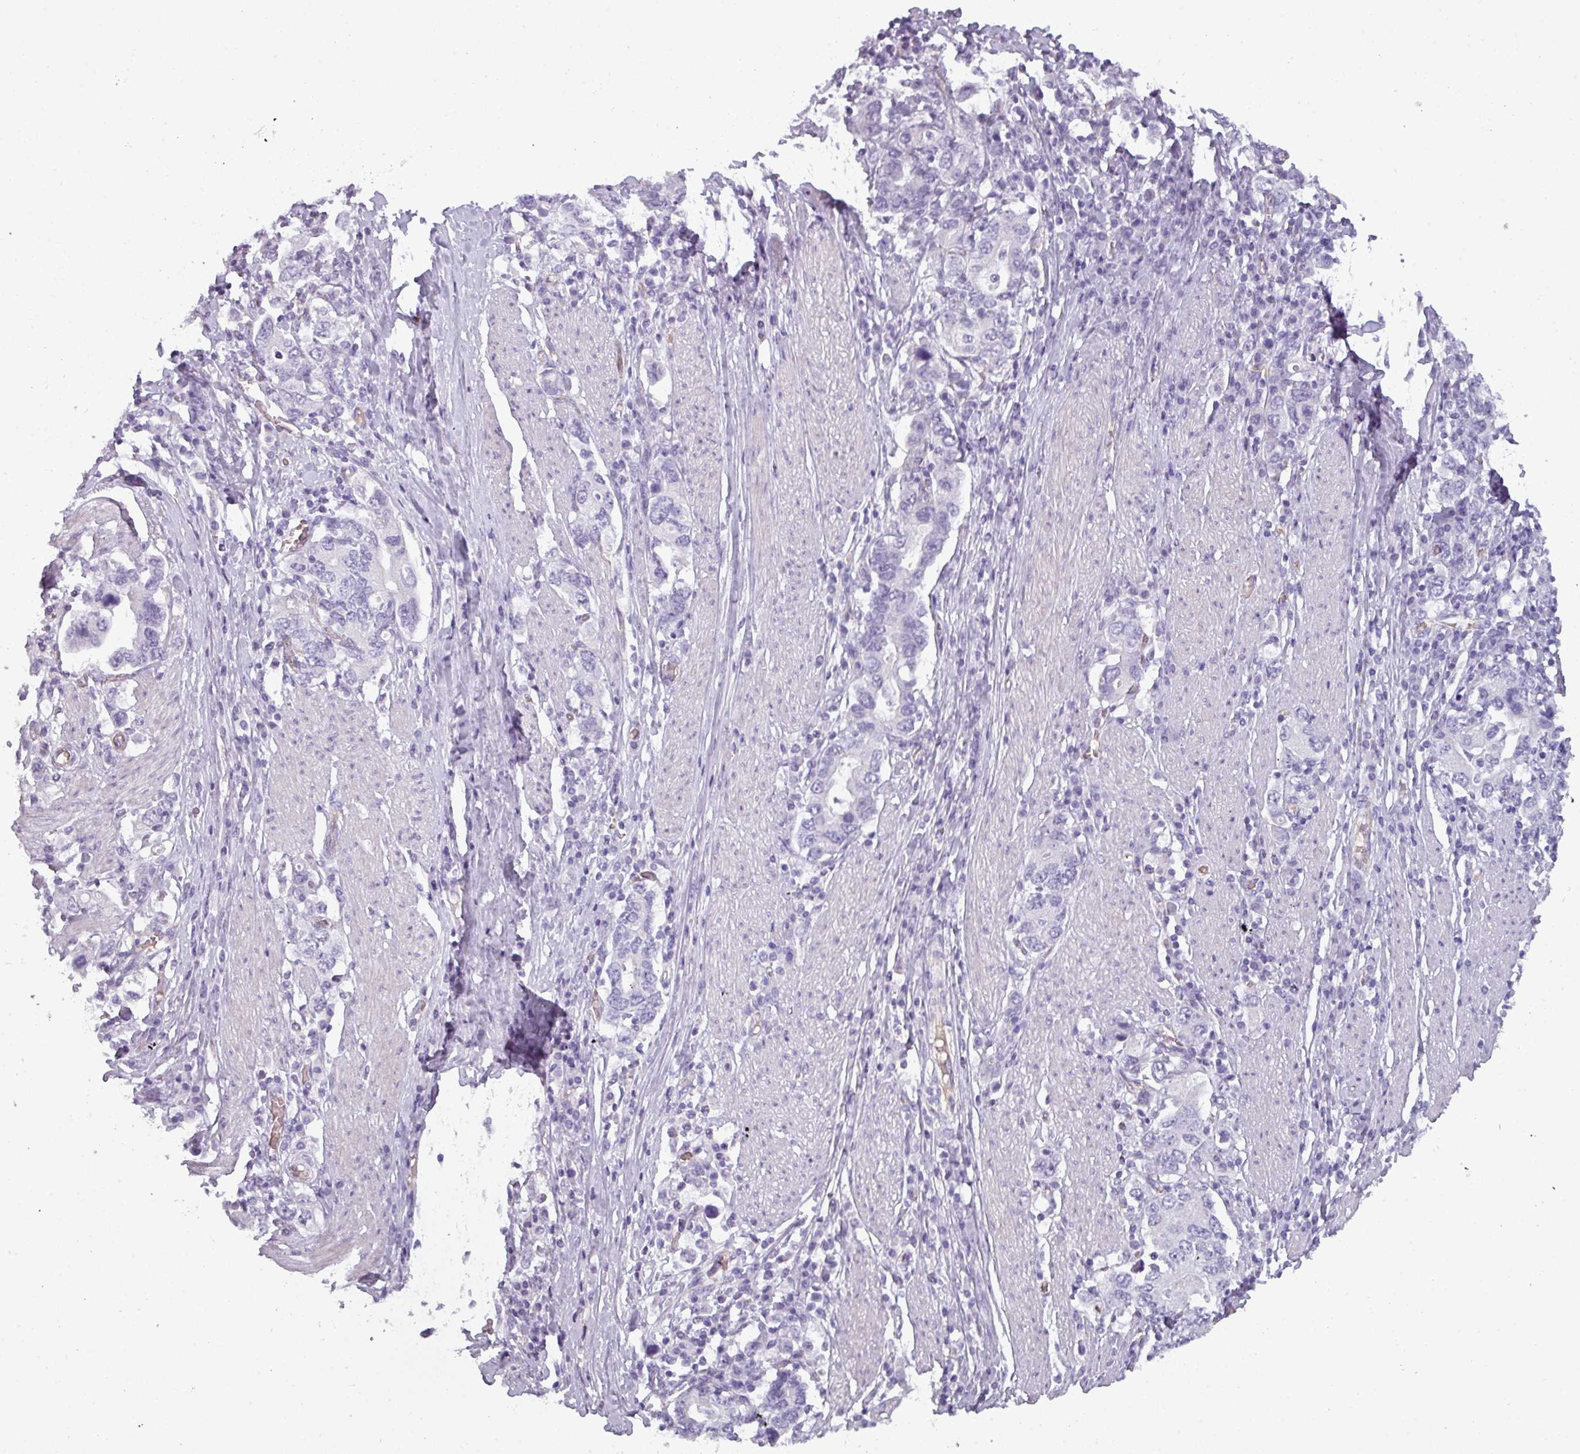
{"staining": {"intensity": "negative", "quantity": "none", "location": "none"}, "tissue": "stomach cancer", "cell_type": "Tumor cells", "image_type": "cancer", "snomed": [{"axis": "morphology", "description": "Adenocarcinoma, NOS"}, {"axis": "topography", "description": "Stomach, upper"}, {"axis": "topography", "description": "Stomach"}], "caption": "Human stomach adenocarcinoma stained for a protein using immunohistochemistry displays no expression in tumor cells.", "gene": "AREL1", "patient": {"sex": "male", "age": 62}}